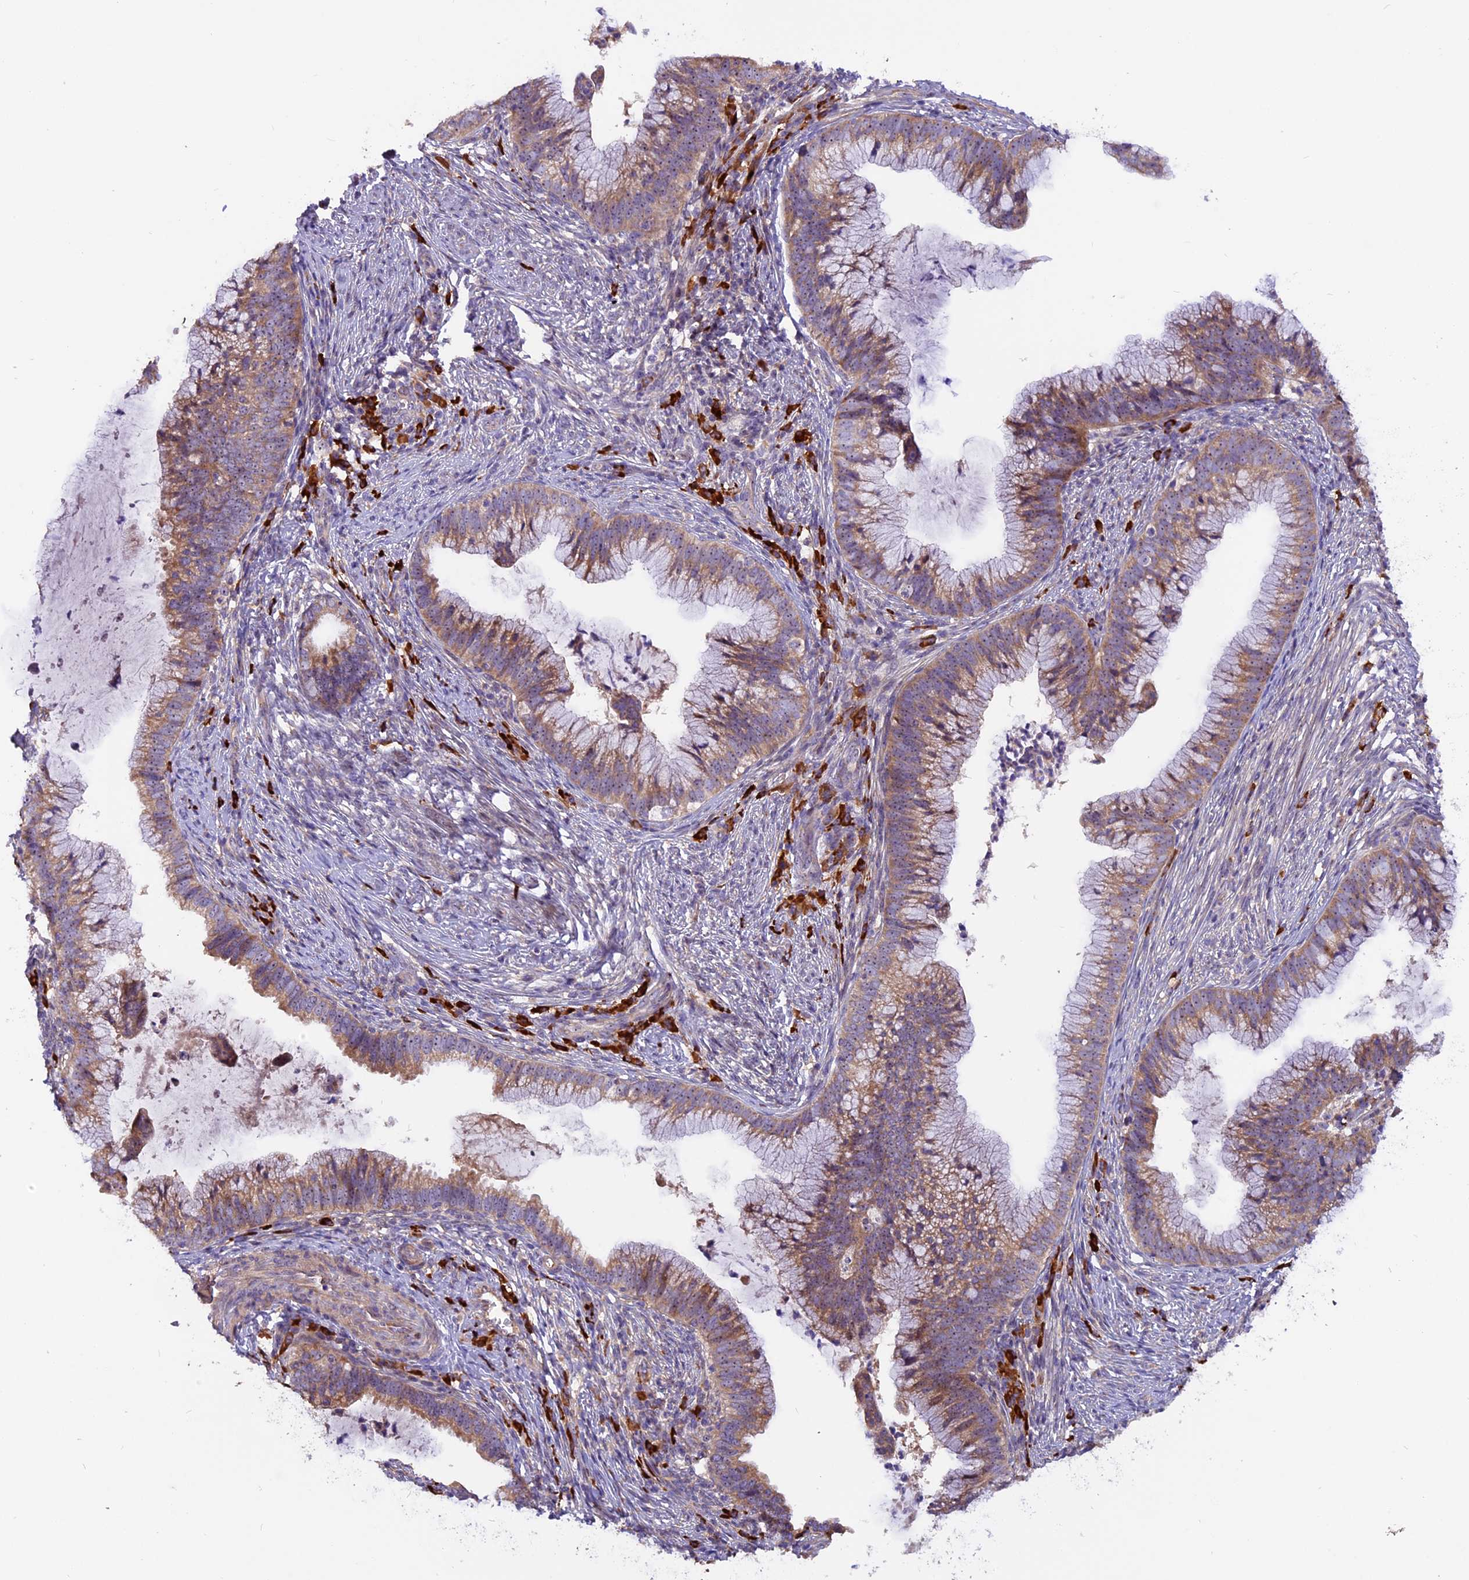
{"staining": {"intensity": "moderate", "quantity": ">75%", "location": "cytoplasmic/membranous"}, "tissue": "cervical cancer", "cell_type": "Tumor cells", "image_type": "cancer", "snomed": [{"axis": "morphology", "description": "Adenocarcinoma, NOS"}, {"axis": "topography", "description": "Cervix"}], "caption": "This micrograph reveals IHC staining of adenocarcinoma (cervical), with medium moderate cytoplasmic/membranous staining in about >75% of tumor cells.", "gene": "FRY", "patient": {"sex": "female", "age": 36}}